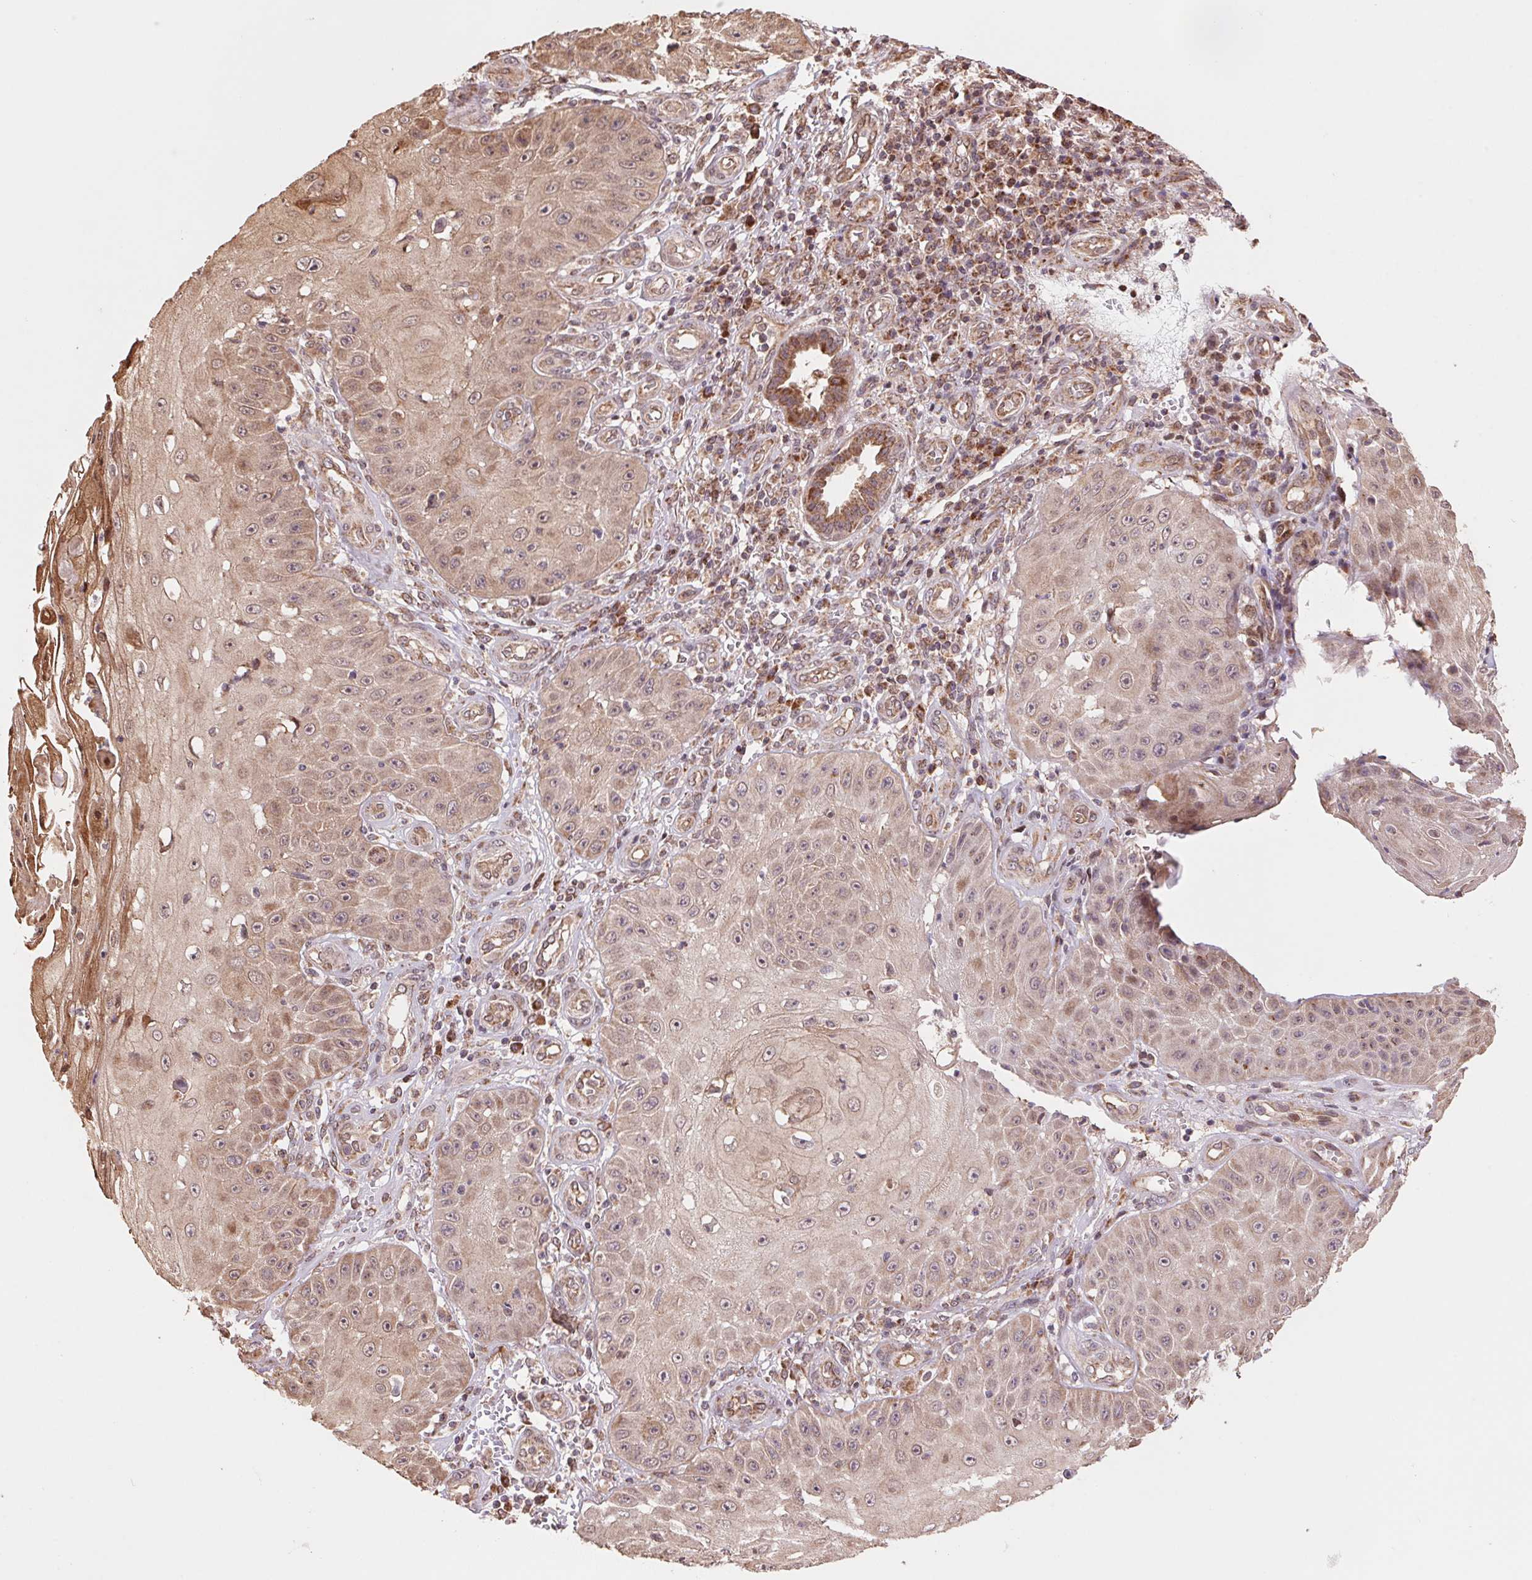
{"staining": {"intensity": "weak", "quantity": "25%-75%", "location": "cytoplasmic/membranous,nuclear"}, "tissue": "skin cancer", "cell_type": "Tumor cells", "image_type": "cancer", "snomed": [{"axis": "morphology", "description": "Squamous cell carcinoma, NOS"}, {"axis": "topography", "description": "Skin"}], "caption": "Immunohistochemistry (DAB (3,3'-diaminobenzidine)) staining of human skin cancer (squamous cell carcinoma) reveals weak cytoplasmic/membranous and nuclear protein expression in about 25%-75% of tumor cells. (DAB (3,3'-diaminobenzidine) IHC with brightfield microscopy, high magnification).", "gene": "PDHA1", "patient": {"sex": "male", "age": 70}}